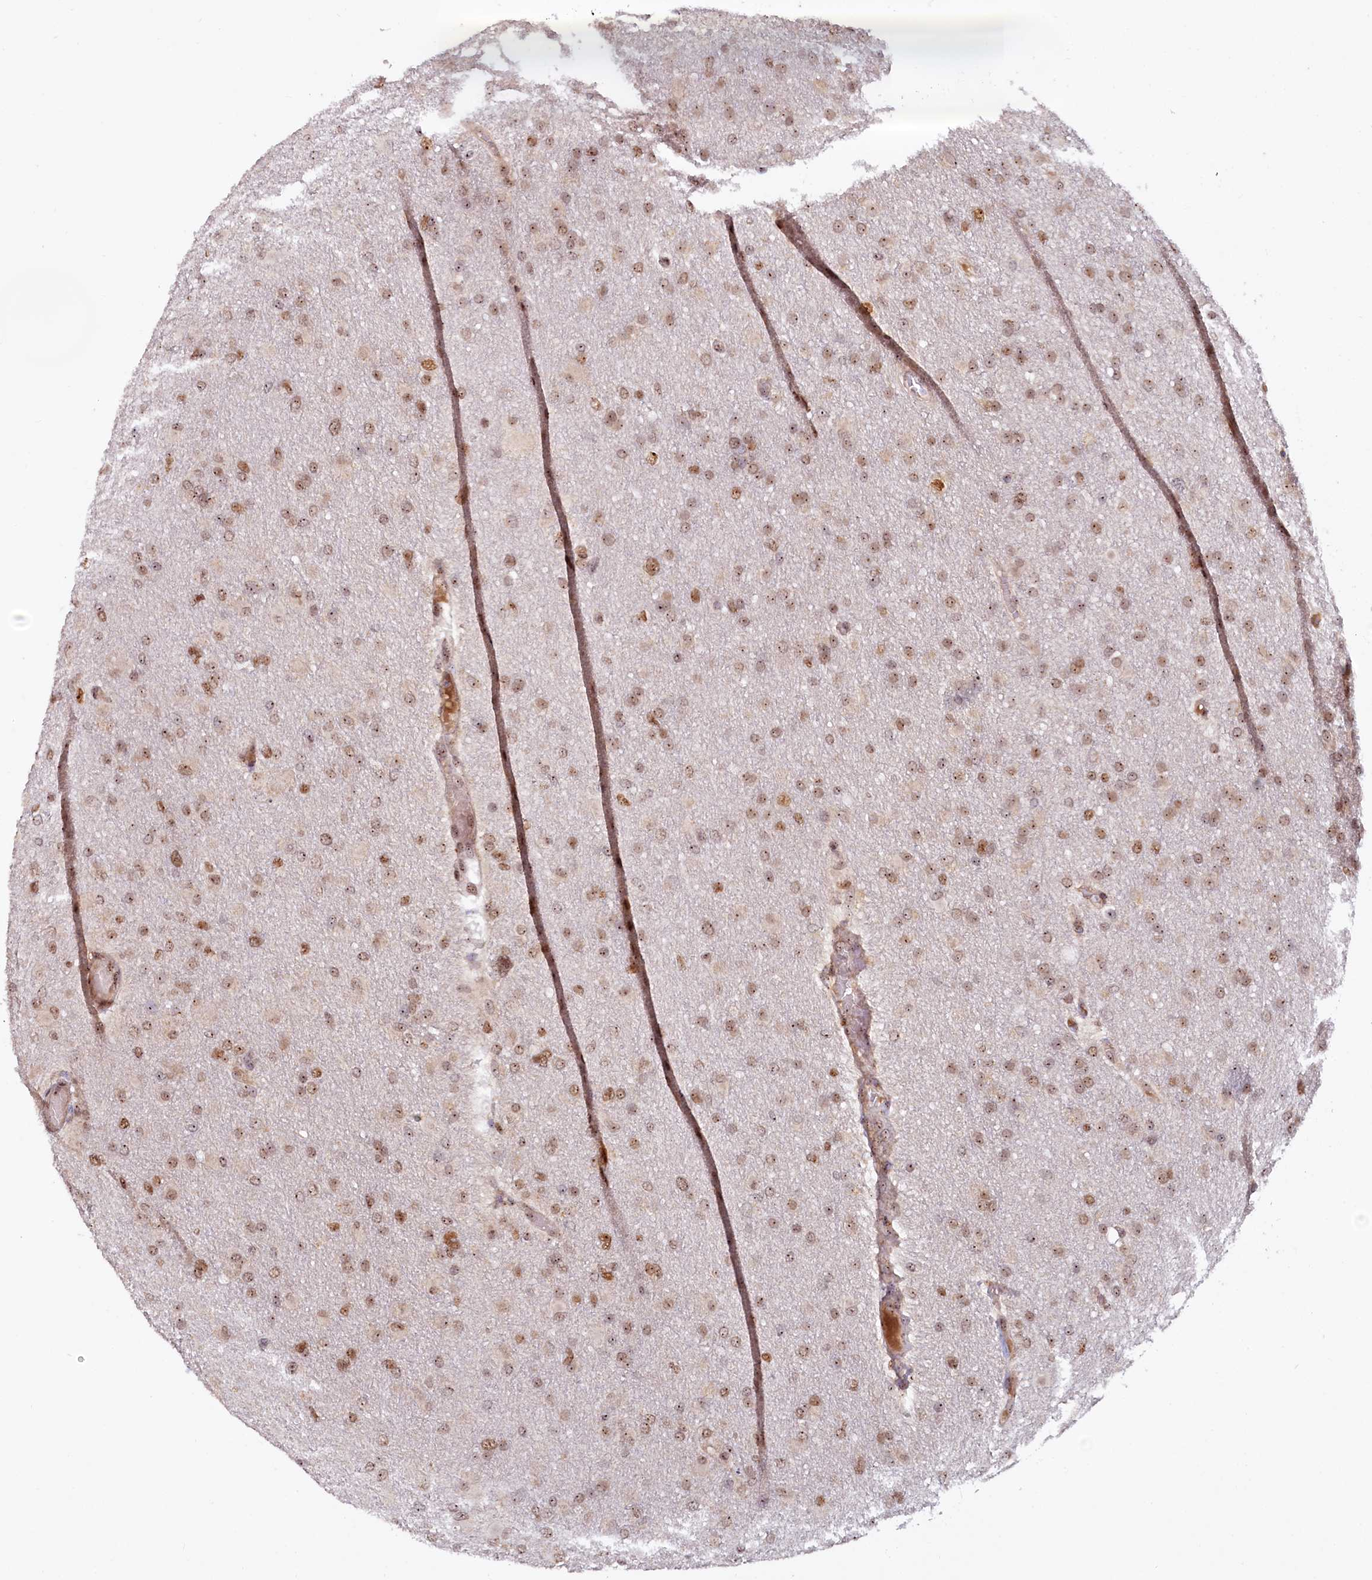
{"staining": {"intensity": "moderate", "quantity": ">75%", "location": "nuclear"}, "tissue": "glioma", "cell_type": "Tumor cells", "image_type": "cancer", "snomed": [{"axis": "morphology", "description": "Glioma, malignant, High grade"}, {"axis": "topography", "description": "Cerebral cortex"}], "caption": "Moderate nuclear positivity is appreciated in about >75% of tumor cells in glioma. (DAB = brown stain, brightfield microscopy at high magnification).", "gene": "TCOF1", "patient": {"sex": "female", "age": 36}}